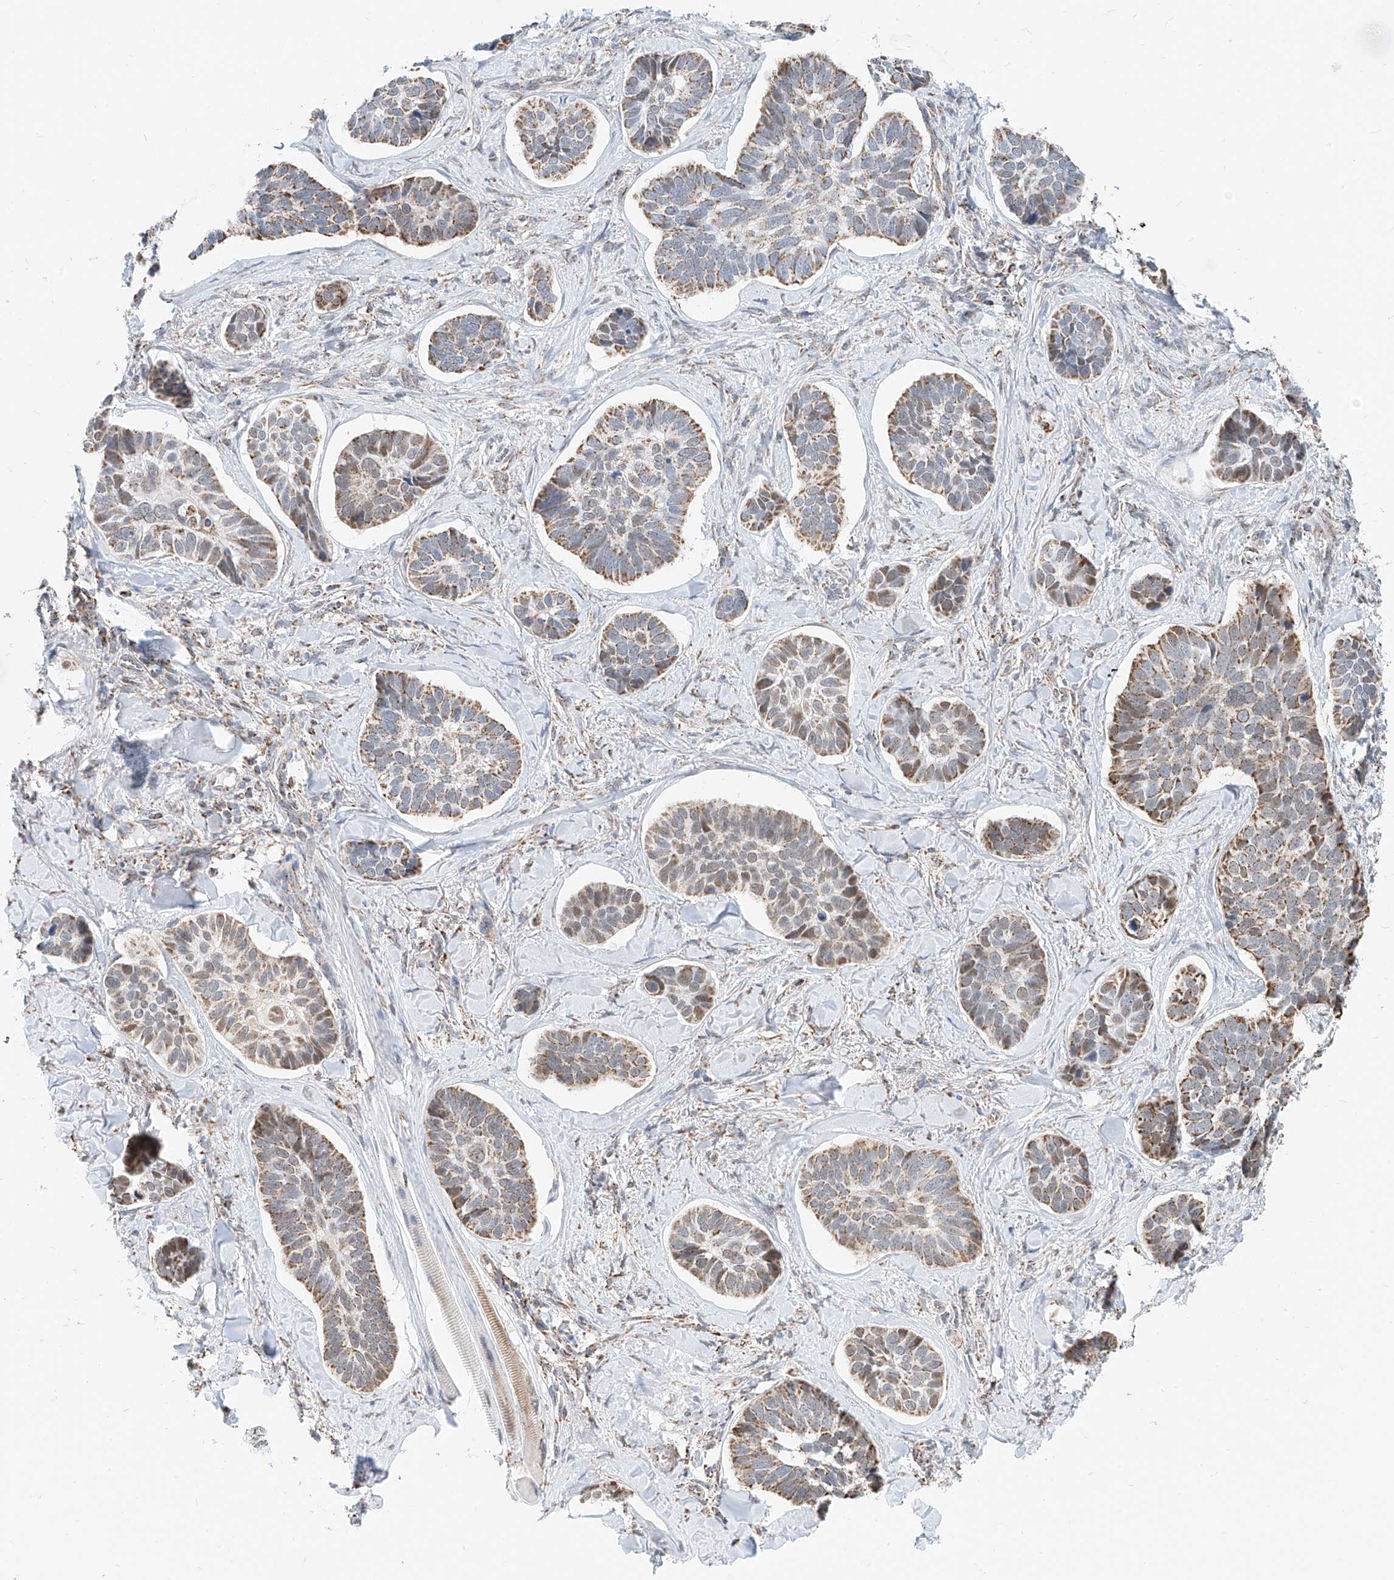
{"staining": {"intensity": "moderate", "quantity": ">75%", "location": "cytoplasmic/membranous"}, "tissue": "skin cancer", "cell_type": "Tumor cells", "image_type": "cancer", "snomed": [{"axis": "morphology", "description": "Basal cell carcinoma"}, {"axis": "topography", "description": "Skin"}], "caption": "A high-resolution micrograph shows IHC staining of skin cancer, which shows moderate cytoplasmic/membranous staining in about >75% of tumor cells. The staining was performed using DAB (3,3'-diaminobenzidine), with brown indicating positive protein expression. Nuclei are stained blue with hematoxylin.", "gene": "NALCN", "patient": {"sex": "male", "age": 62}}